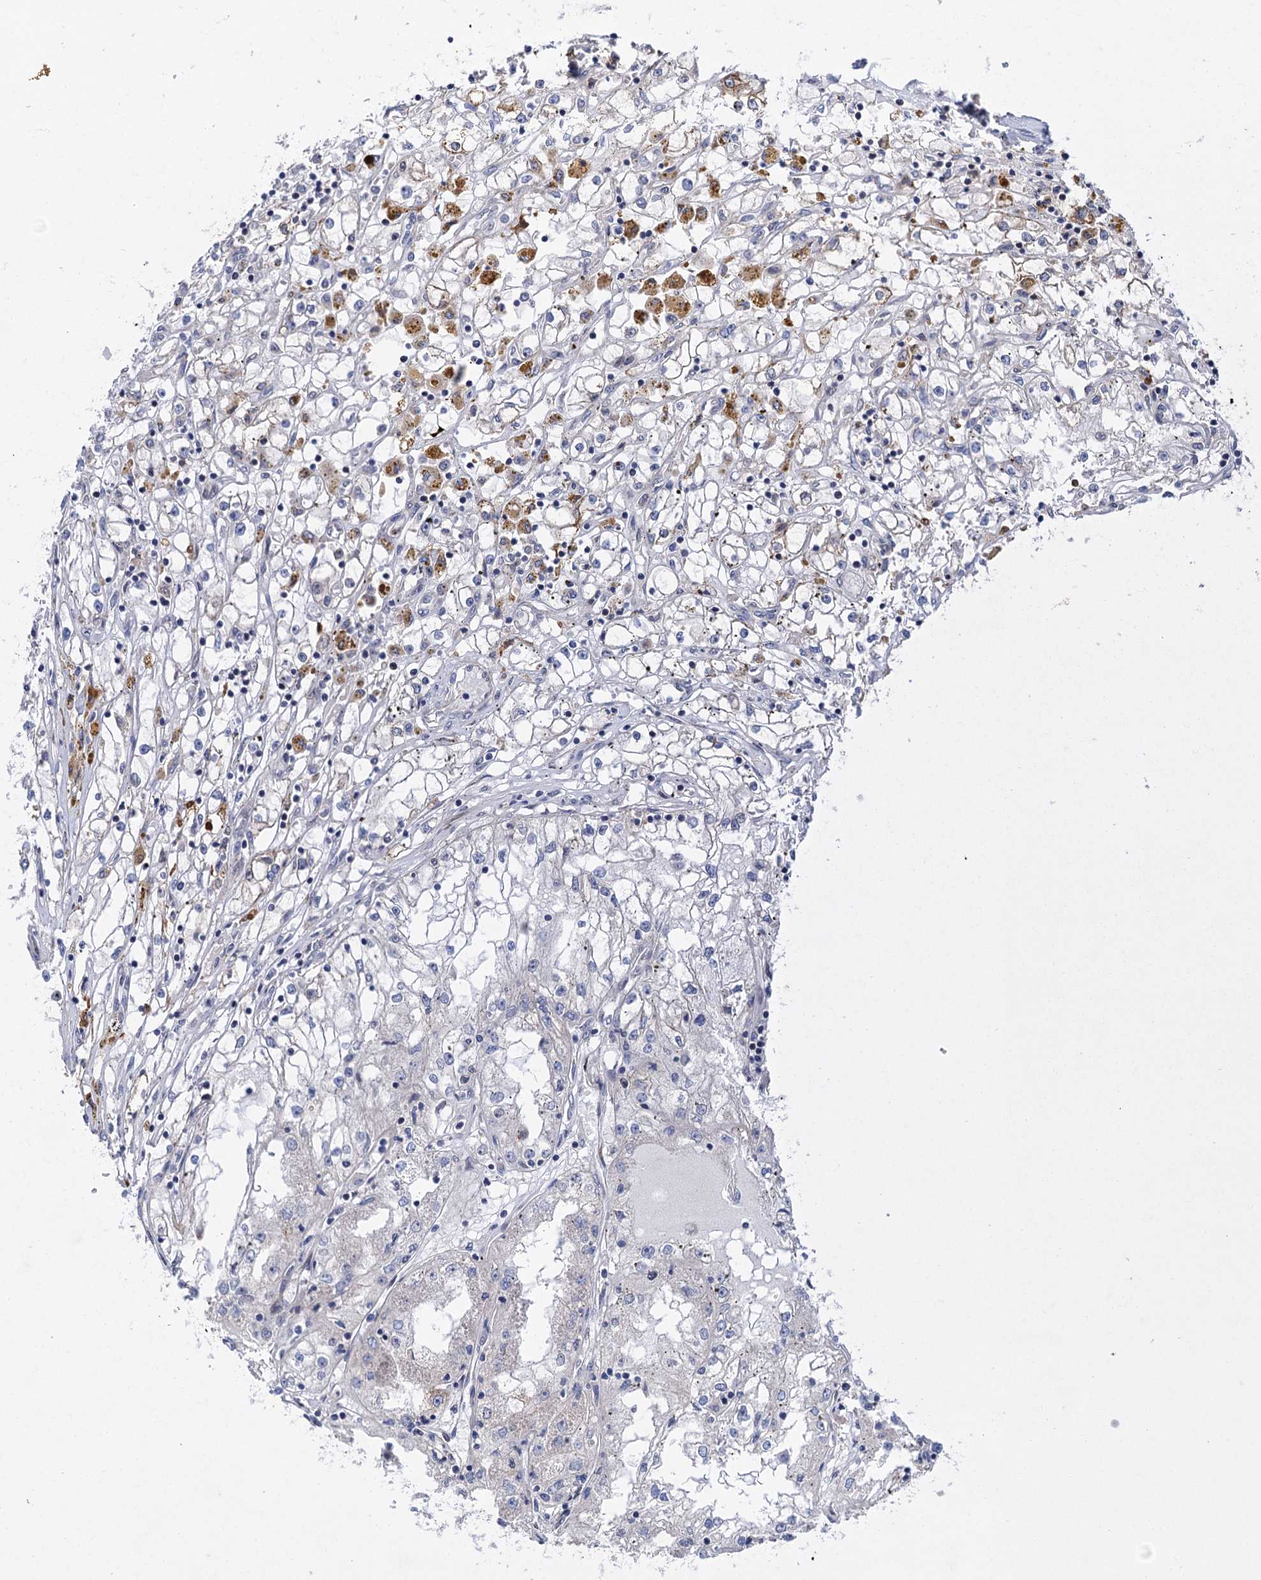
{"staining": {"intensity": "negative", "quantity": "none", "location": "none"}, "tissue": "renal cancer", "cell_type": "Tumor cells", "image_type": "cancer", "snomed": [{"axis": "morphology", "description": "Adenocarcinoma, NOS"}, {"axis": "topography", "description": "Kidney"}], "caption": "Immunohistochemistry (IHC) of human renal adenocarcinoma demonstrates no positivity in tumor cells. (DAB (3,3'-diaminobenzidine) immunohistochemistry, high magnification).", "gene": "QPCTL", "patient": {"sex": "male", "age": 56}}